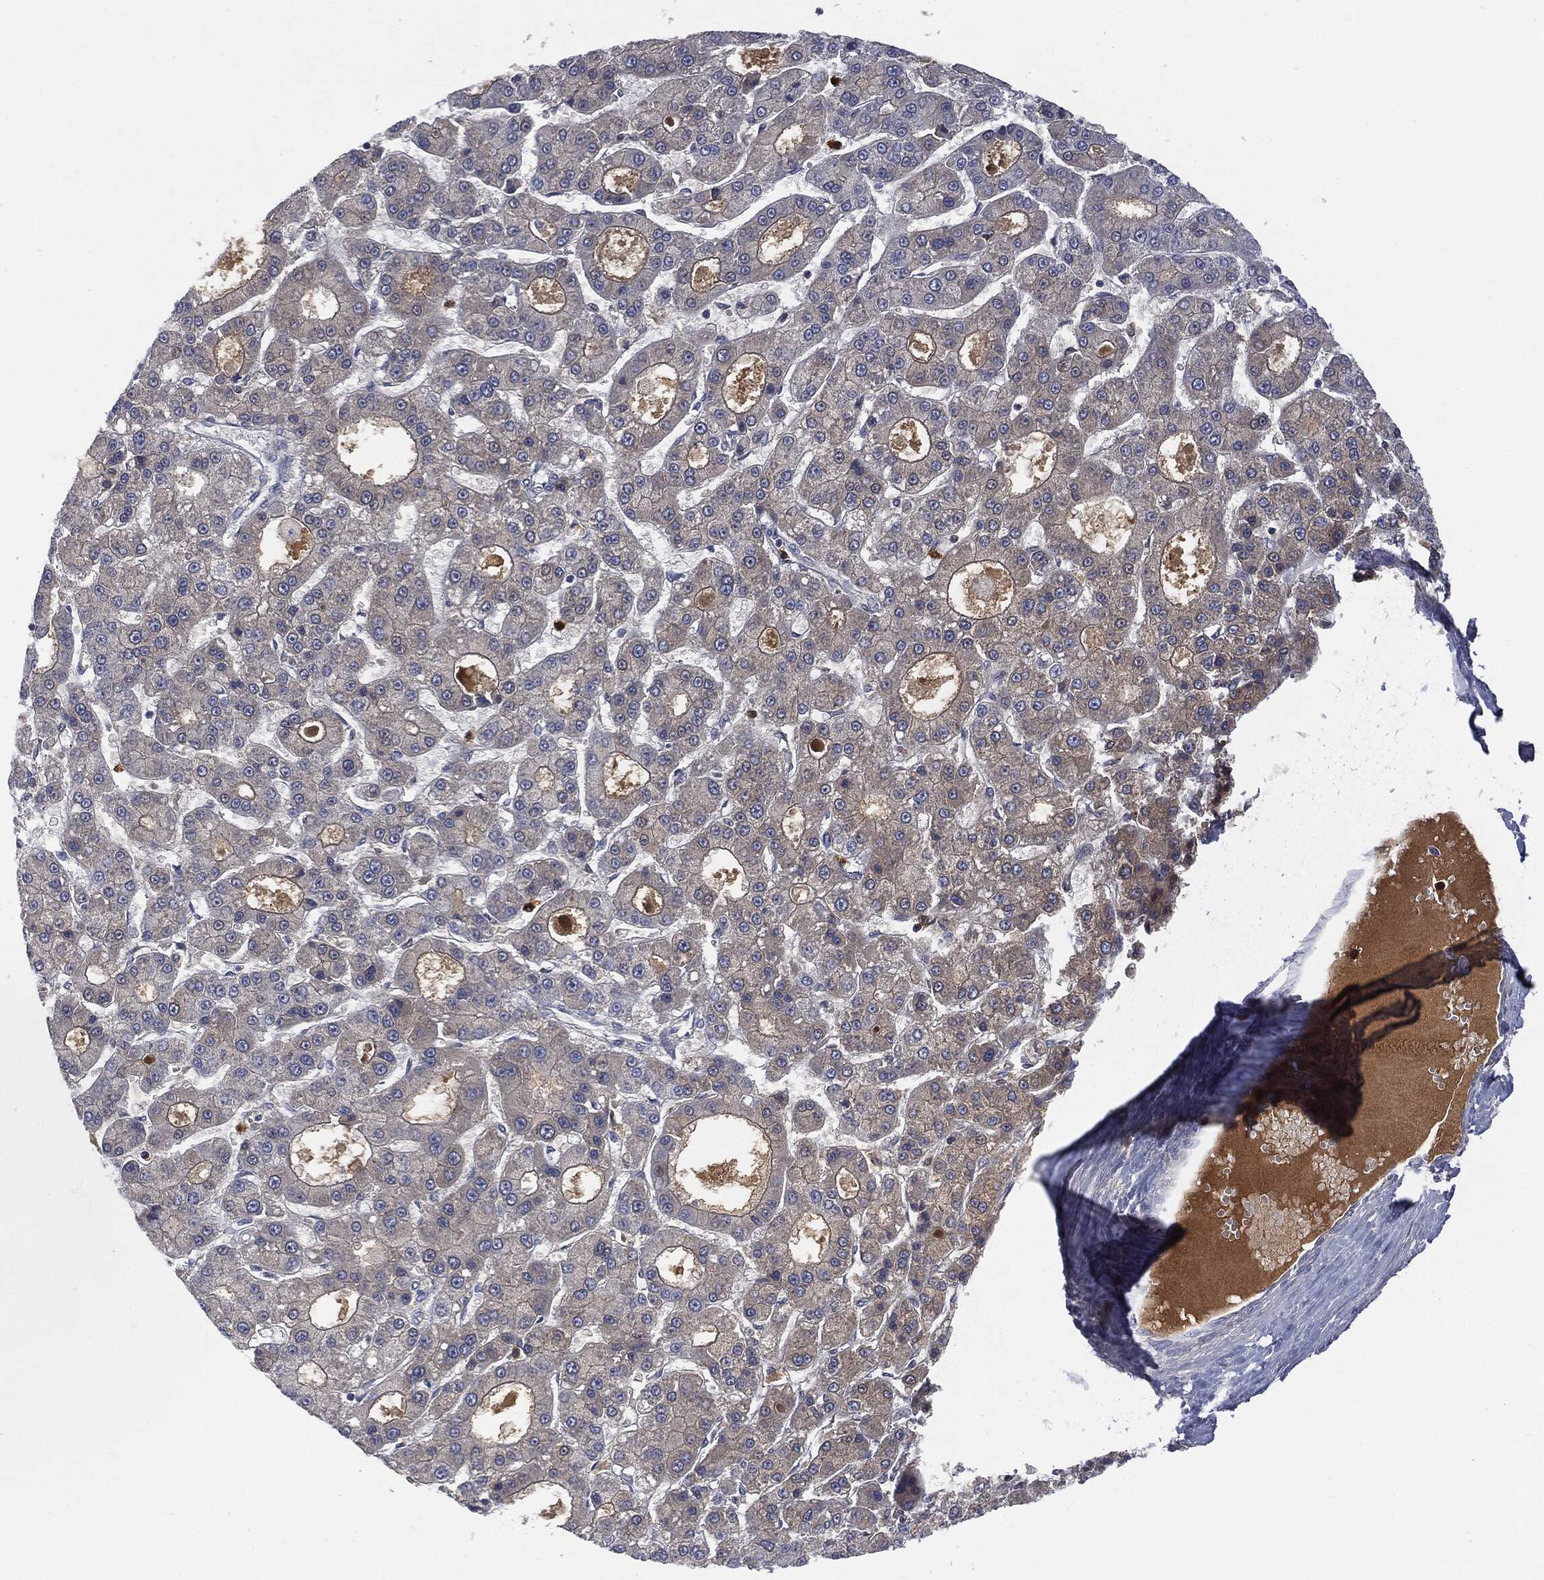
{"staining": {"intensity": "weak", "quantity": "<25%", "location": "cytoplasmic/membranous"}, "tissue": "liver cancer", "cell_type": "Tumor cells", "image_type": "cancer", "snomed": [{"axis": "morphology", "description": "Carcinoma, Hepatocellular, NOS"}, {"axis": "topography", "description": "Liver"}], "caption": "IHC micrograph of neoplastic tissue: human hepatocellular carcinoma (liver) stained with DAB (3,3'-diaminobenzidine) demonstrates no significant protein positivity in tumor cells. The staining was performed using DAB (3,3'-diaminobenzidine) to visualize the protein expression in brown, while the nuclei were stained in blue with hematoxylin (Magnification: 20x).", "gene": "BTK", "patient": {"sex": "male", "age": 70}}